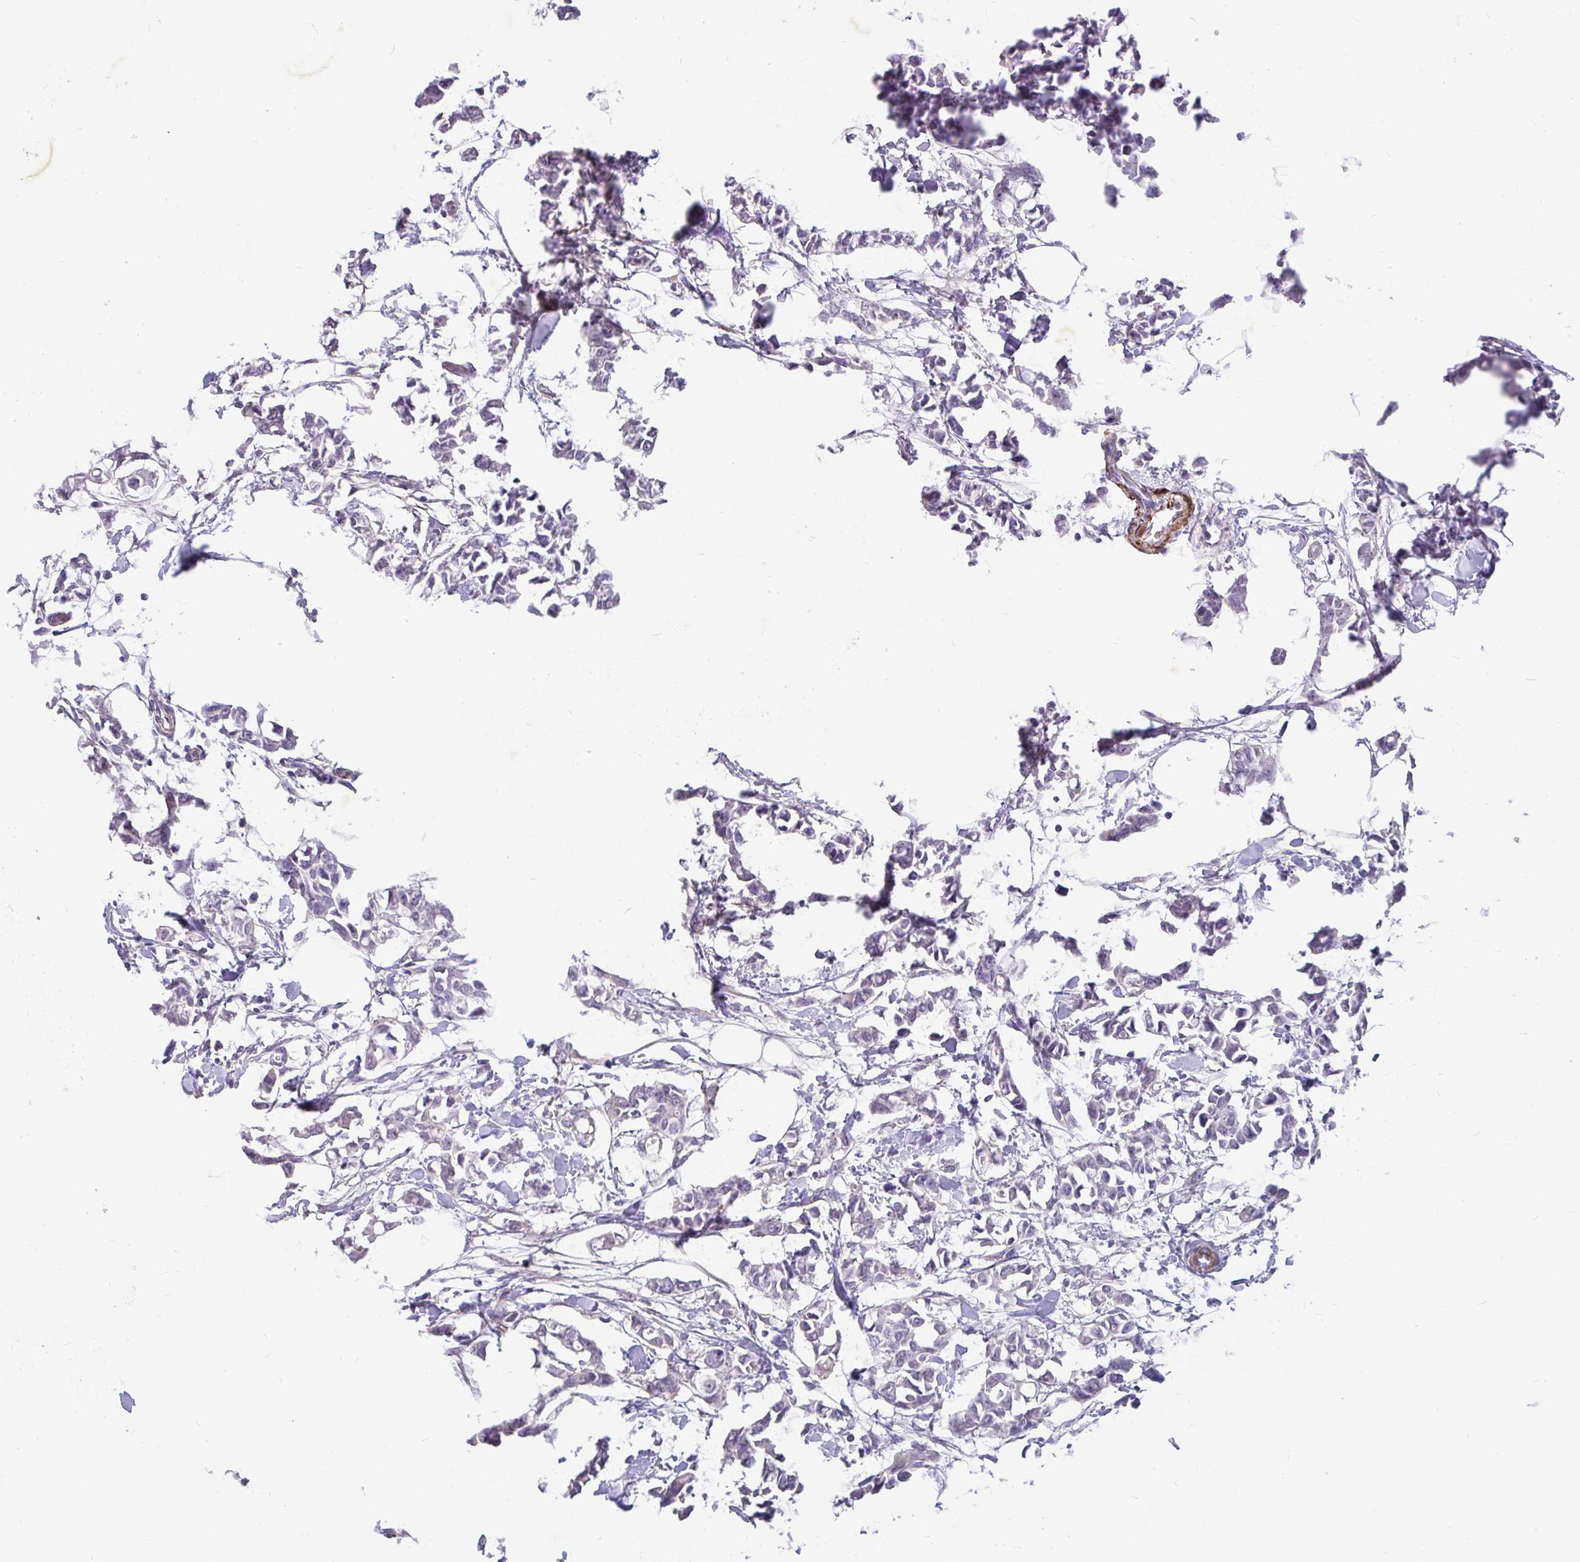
{"staining": {"intensity": "negative", "quantity": "none", "location": "none"}, "tissue": "breast cancer", "cell_type": "Tumor cells", "image_type": "cancer", "snomed": [{"axis": "morphology", "description": "Duct carcinoma"}, {"axis": "topography", "description": "Breast"}], "caption": "An image of human breast invasive ductal carcinoma is negative for staining in tumor cells. (DAB IHC visualized using brightfield microscopy, high magnification).", "gene": "EML5", "patient": {"sex": "female", "age": 41}}